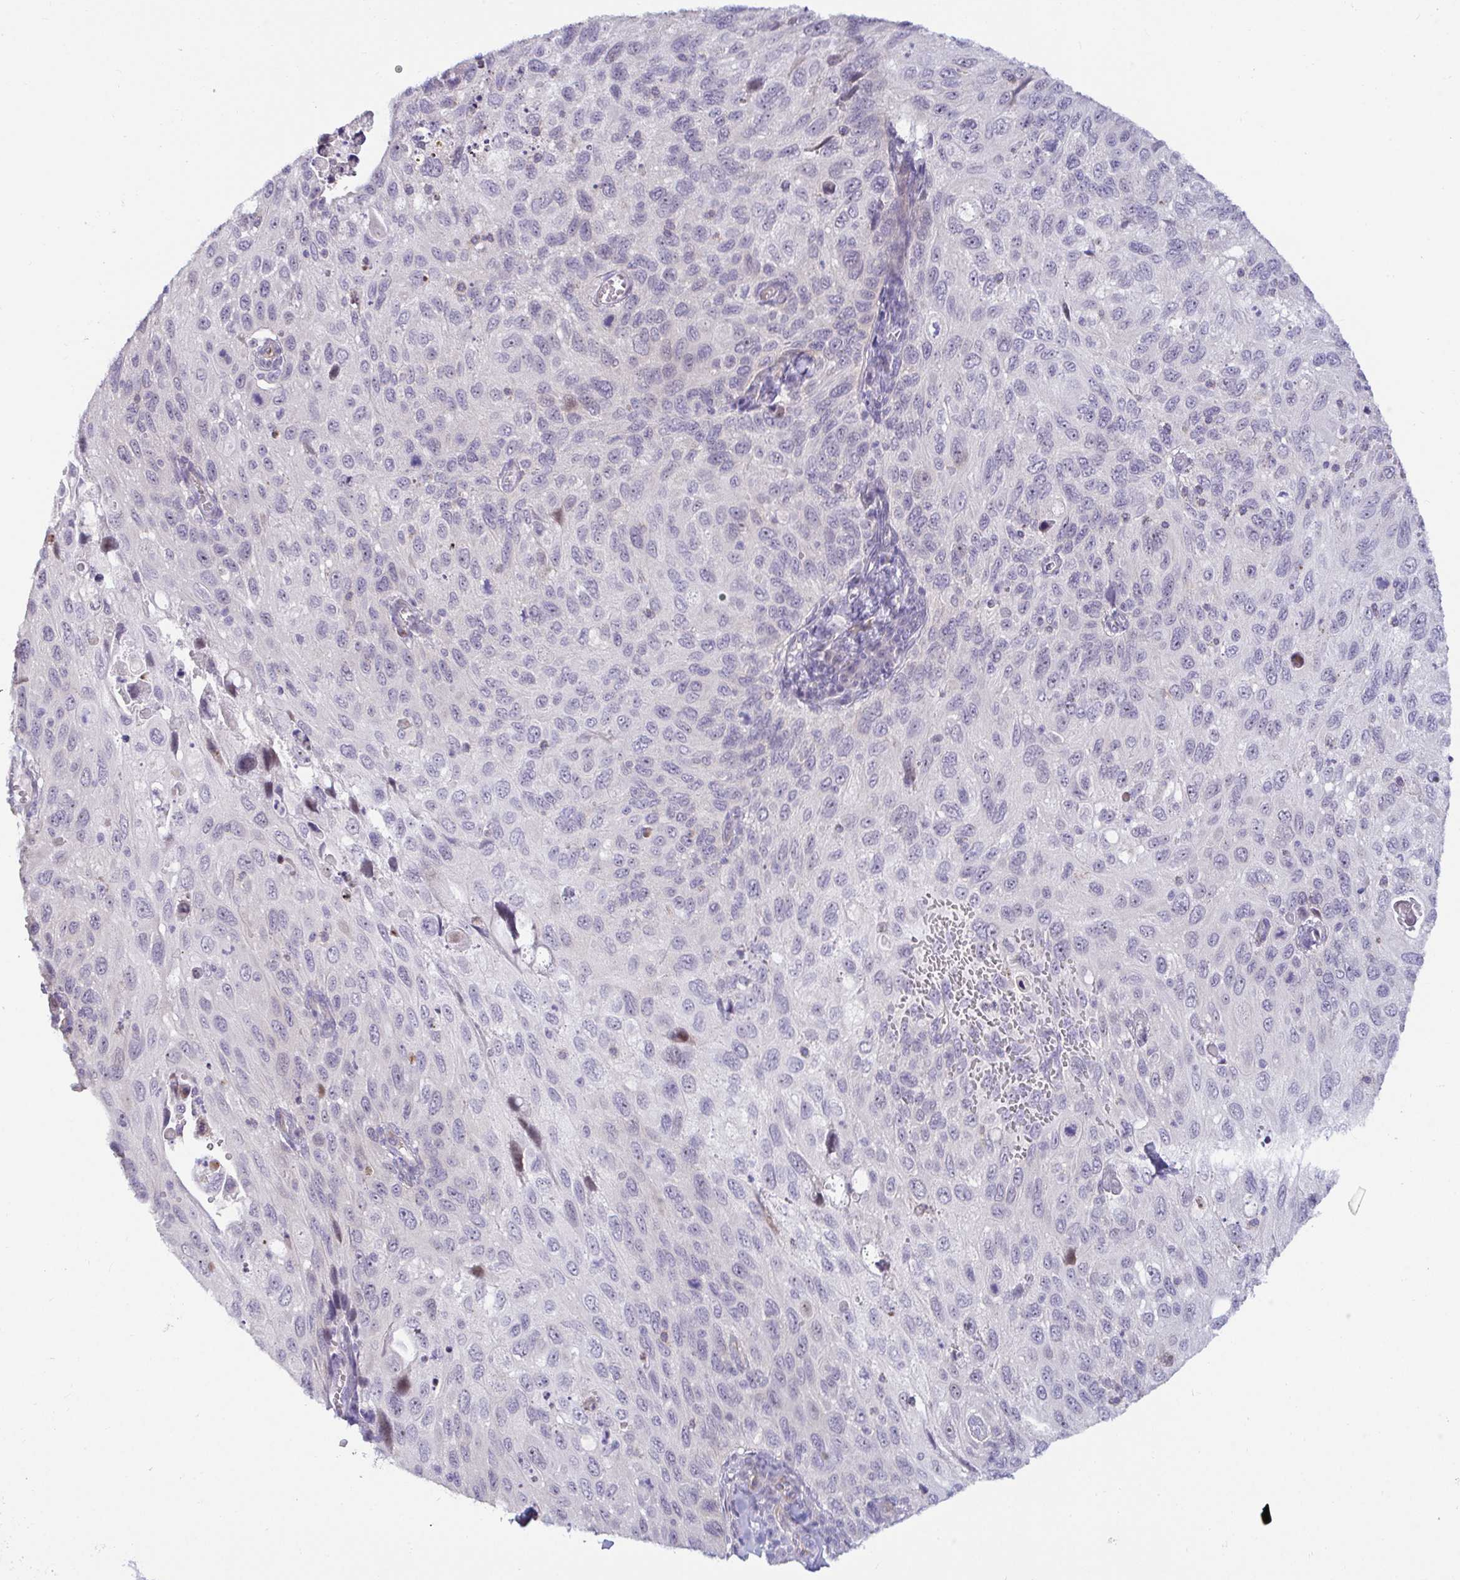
{"staining": {"intensity": "weak", "quantity": "<25%", "location": "cytoplasmic/membranous"}, "tissue": "cervical cancer", "cell_type": "Tumor cells", "image_type": "cancer", "snomed": [{"axis": "morphology", "description": "Squamous cell carcinoma, NOS"}, {"axis": "topography", "description": "Cervix"}], "caption": "Immunohistochemistry histopathology image of neoplastic tissue: squamous cell carcinoma (cervical) stained with DAB exhibits no significant protein positivity in tumor cells.", "gene": "GSTM1", "patient": {"sex": "female", "age": 70}}